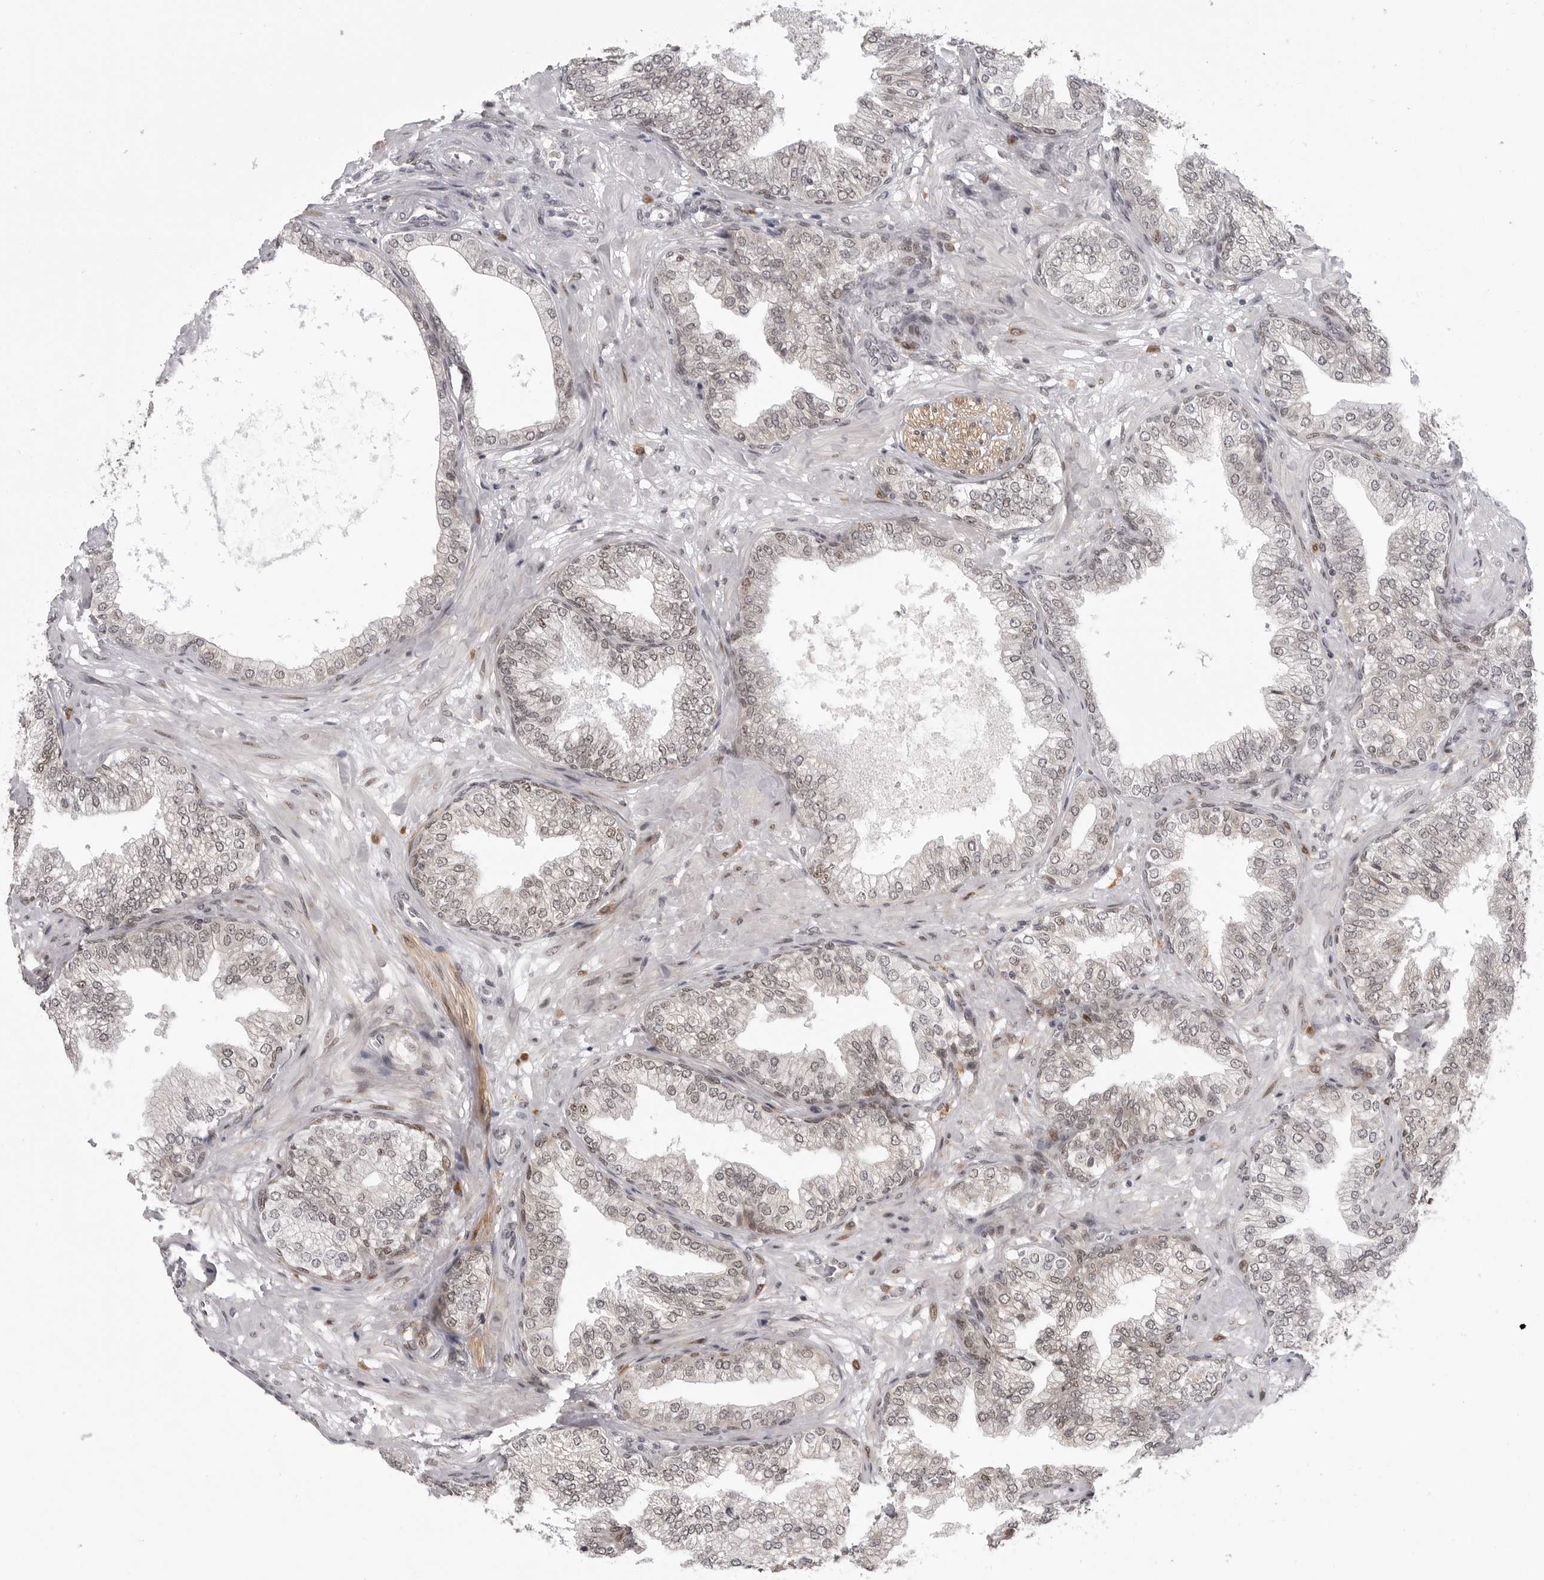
{"staining": {"intensity": "weak", "quantity": "<25%", "location": "nuclear"}, "tissue": "prostate cancer", "cell_type": "Tumor cells", "image_type": "cancer", "snomed": [{"axis": "morphology", "description": "Adenocarcinoma, High grade"}, {"axis": "topography", "description": "Prostate"}], "caption": "DAB (3,3'-diaminobenzidine) immunohistochemical staining of human adenocarcinoma (high-grade) (prostate) exhibits no significant positivity in tumor cells. Brightfield microscopy of IHC stained with DAB (3,3'-diaminobenzidine) (brown) and hematoxylin (blue), captured at high magnification.", "gene": "PRDM10", "patient": {"sex": "male", "age": 59}}